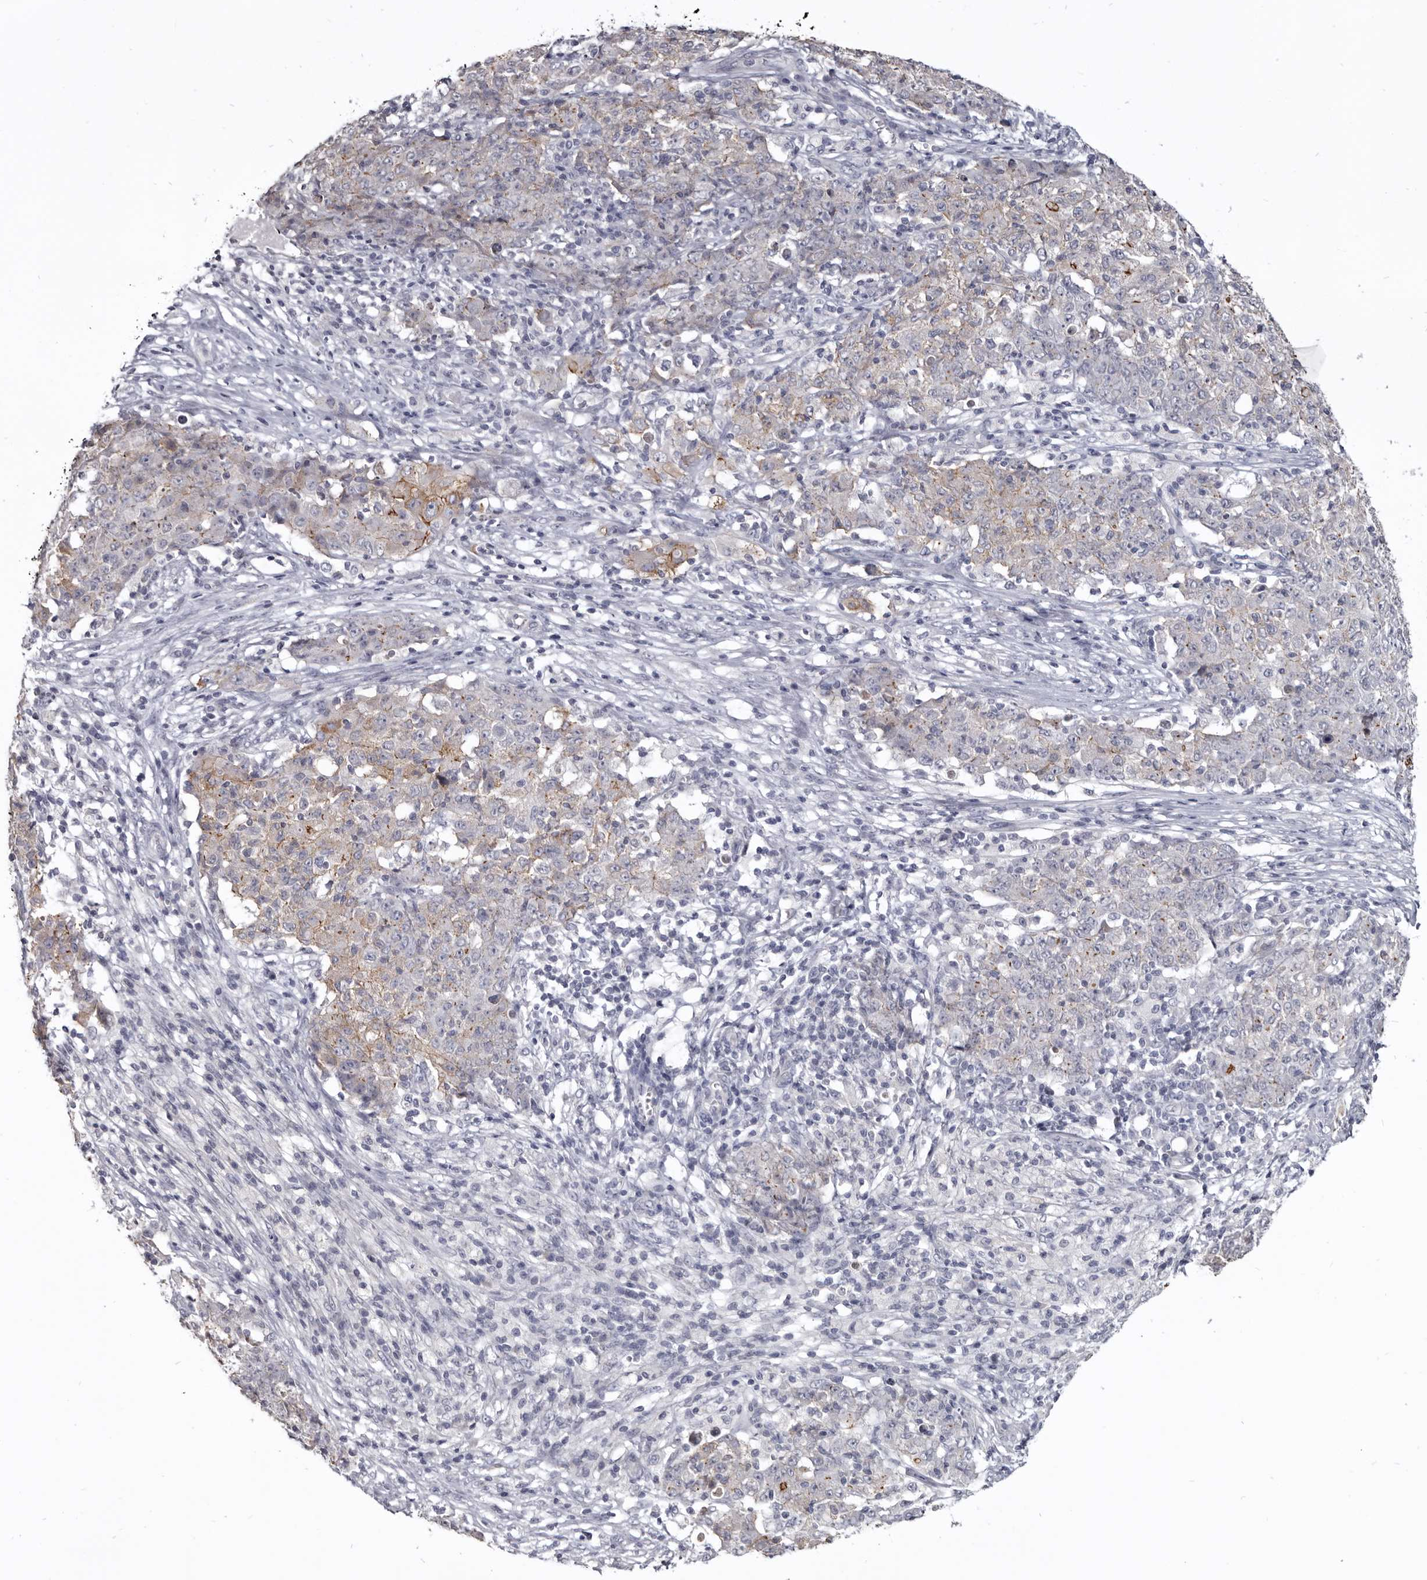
{"staining": {"intensity": "moderate", "quantity": "<25%", "location": "cytoplasmic/membranous"}, "tissue": "ovarian cancer", "cell_type": "Tumor cells", "image_type": "cancer", "snomed": [{"axis": "morphology", "description": "Carcinoma, endometroid"}, {"axis": "topography", "description": "Ovary"}], "caption": "Moderate cytoplasmic/membranous expression is seen in approximately <25% of tumor cells in ovarian cancer. The staining was performed using DAB to visualize the protein expression in brown, while the nuclei were stained in blue with hematoxylin (Magnification: 20x).", "gene": "CGN", "patient": {"sex": "female", "age": 42}}